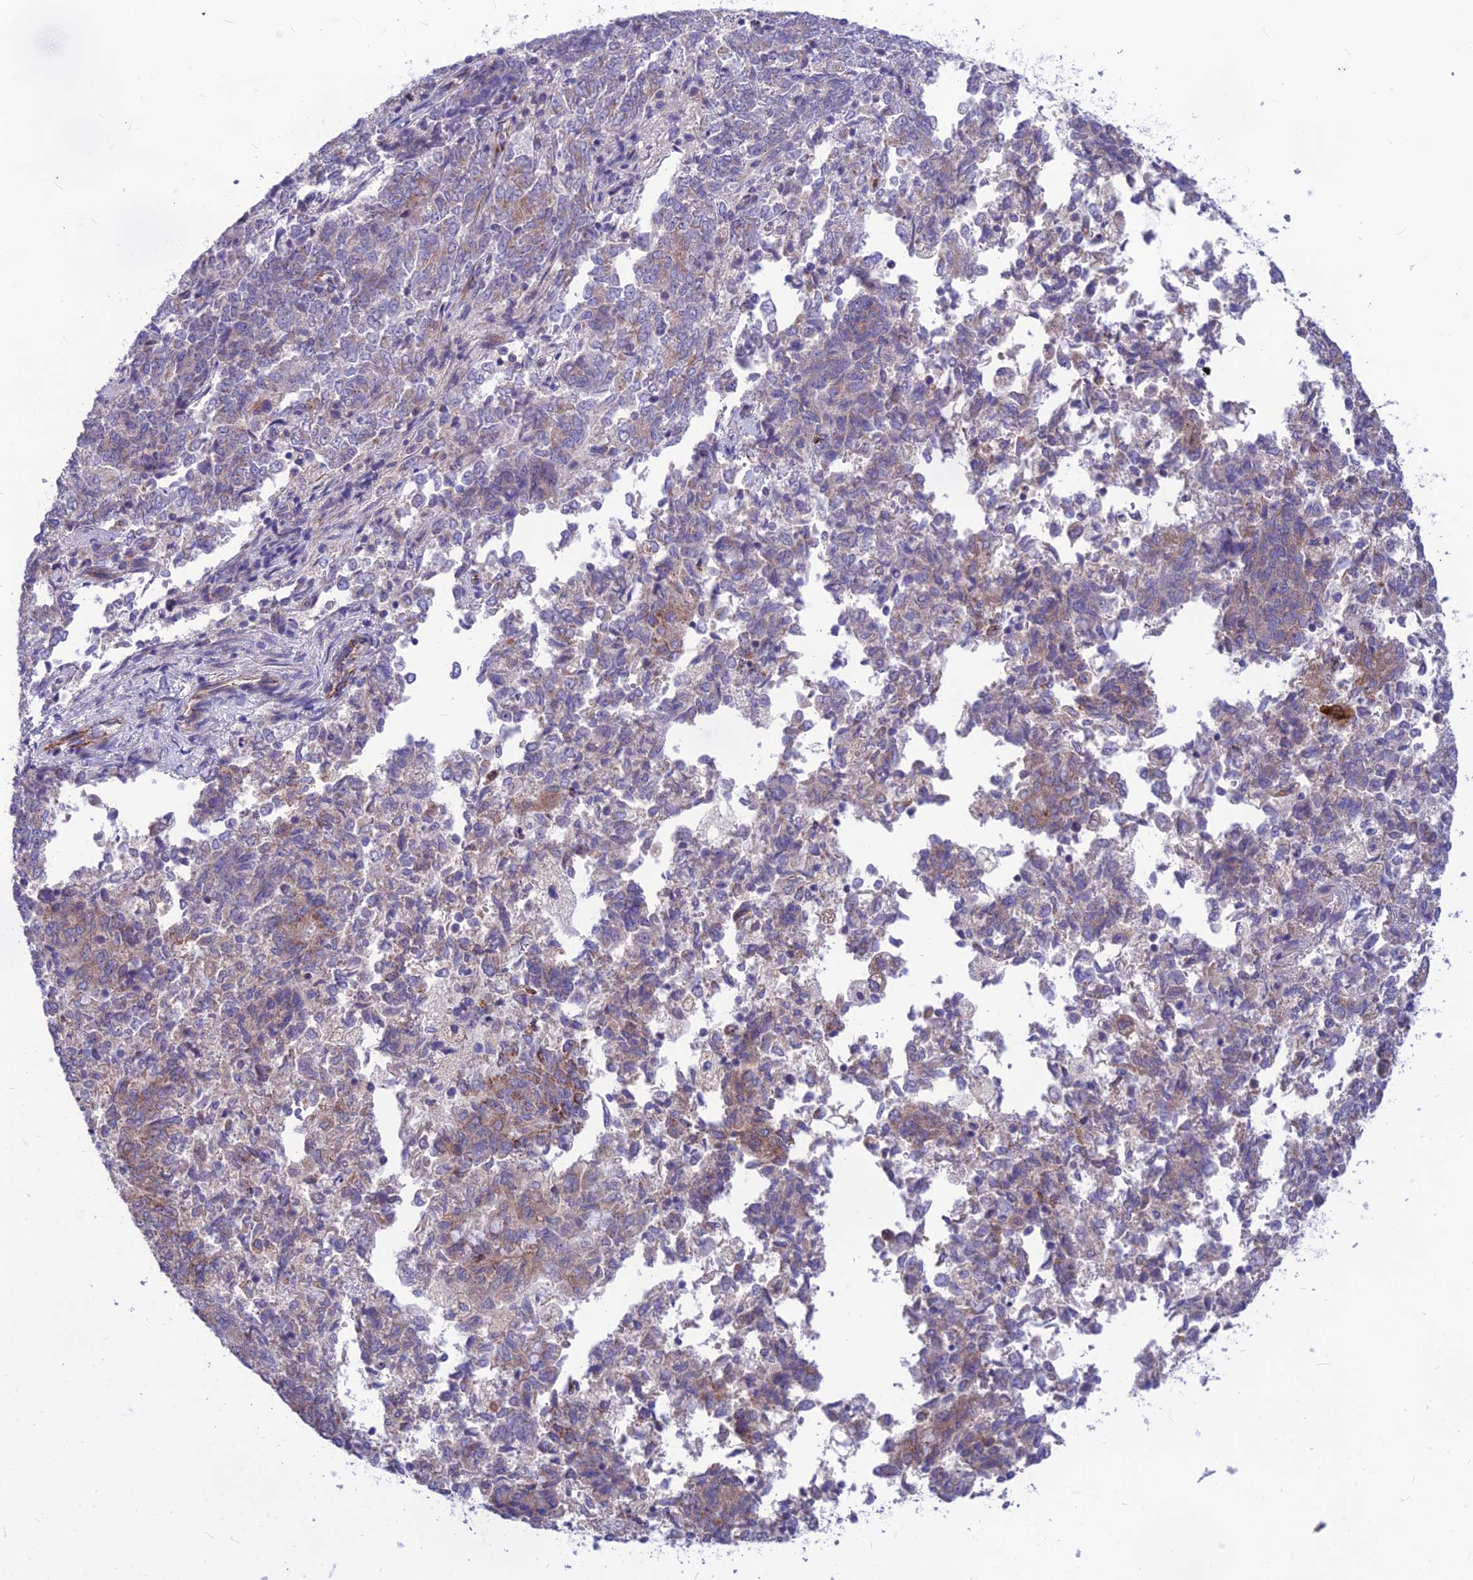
{"staining": {"intensity": "weak", "quantity": "<25%", "location": "cytoplasmic/membranous"}, "tissue": "endometrial cancer", "cell_type": "Tumor cells", "image_type": "cancer", "snomed": [{"axis": "morphology", "description": "Adenocarcinoma, NOS"}, {"axis": "topography", "description": "Endometrium"}], "caption": "Tumor cells are negative for protein expression in human endometrial cancer.", "gene": "PTCD2", "patient": {"sex": "female", "age": 80}}